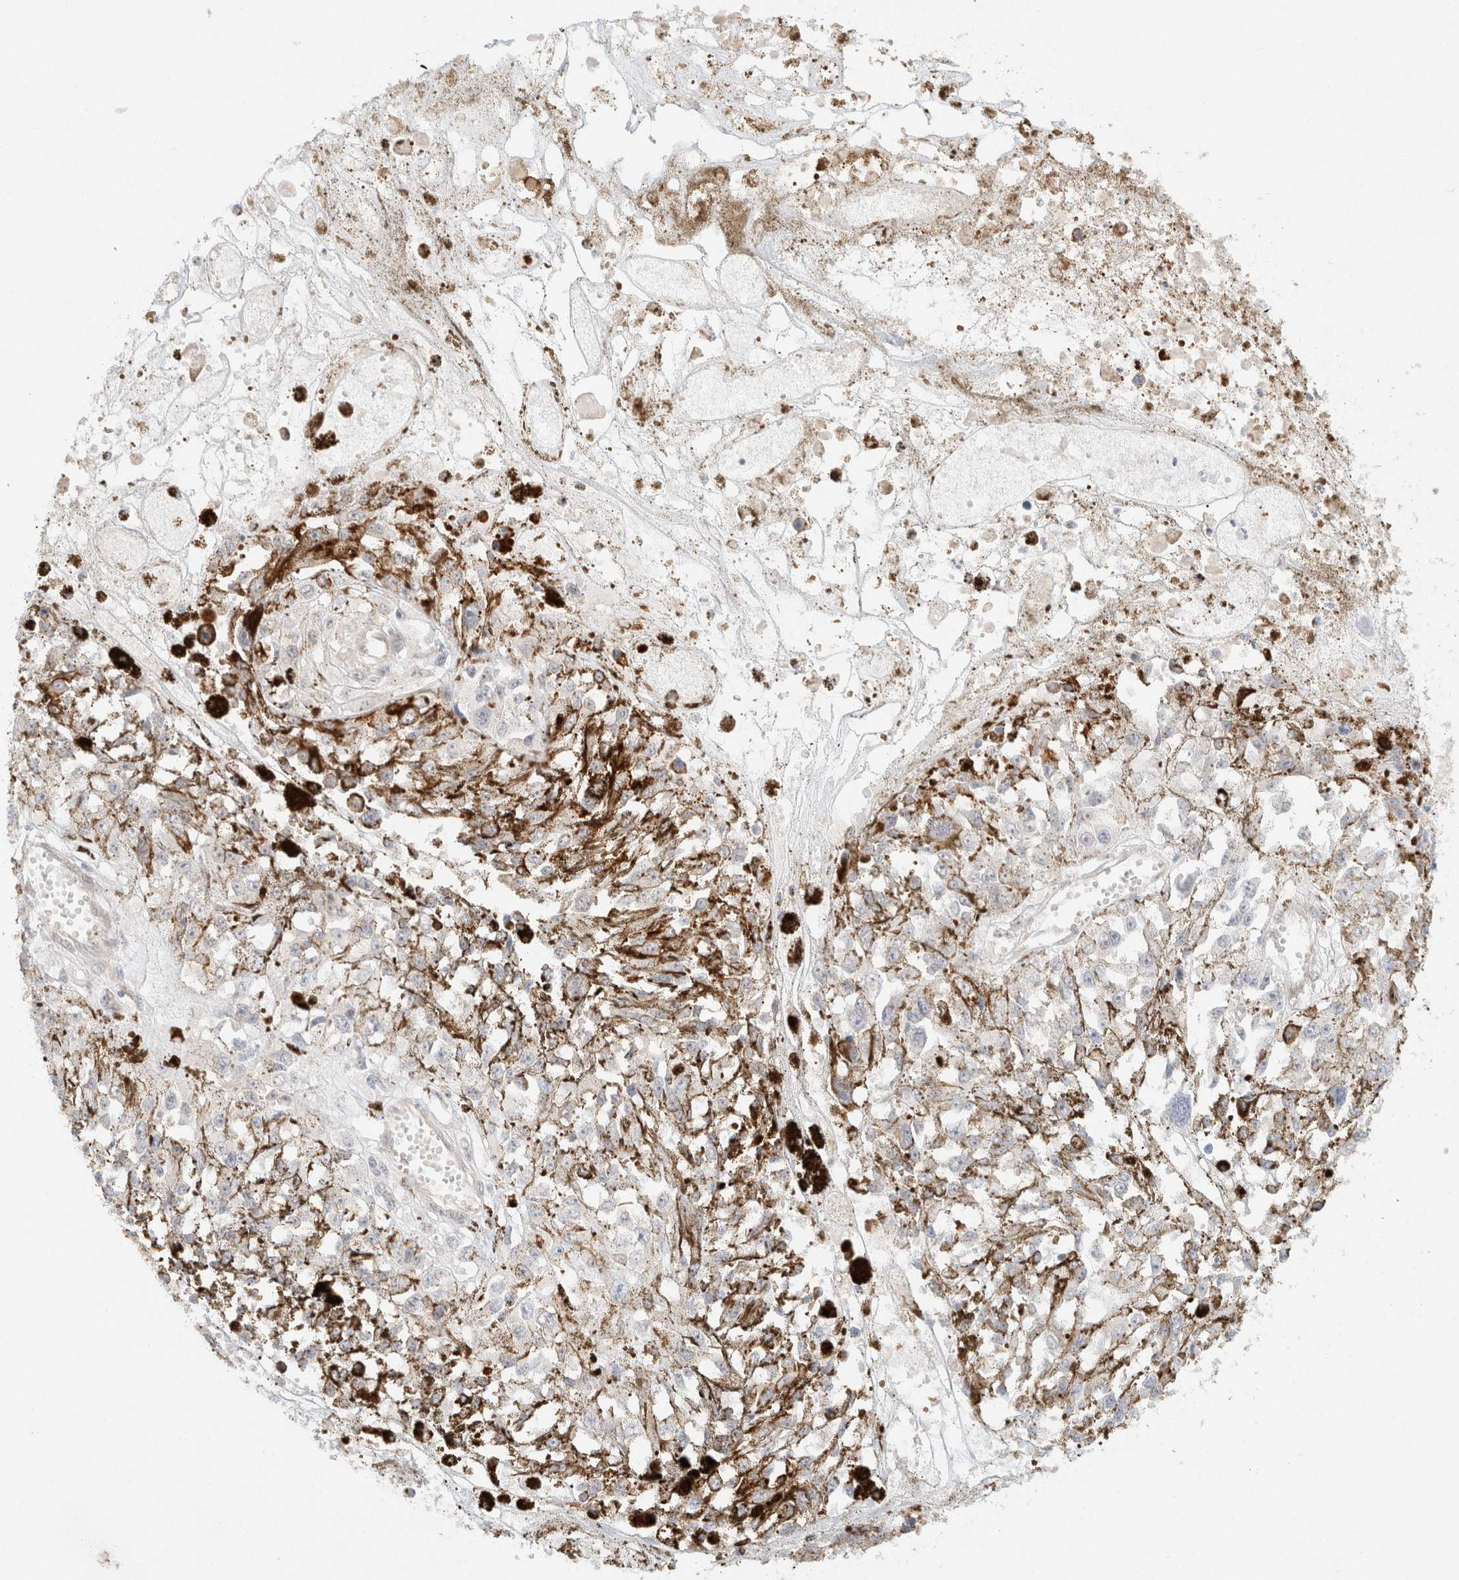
{"staining": {"intensity": "negative", "quantity": "none", "location": "none"}, "tissue": "melanoma", "cell_type": "Tumor cells", "image_type": "cancer", "snomed": [{"axis": "morphology", "description": "Malignant melanoma, Metastatic site"}, {"axis": "topography", "description": "Lymph node"}], "caption": "This is a image of immunohistochemistry staining of melanoma, which shows no expression in tumor cells.", "gene": "CSNK1E", "patient": {"sex": "male", "age": 59}}